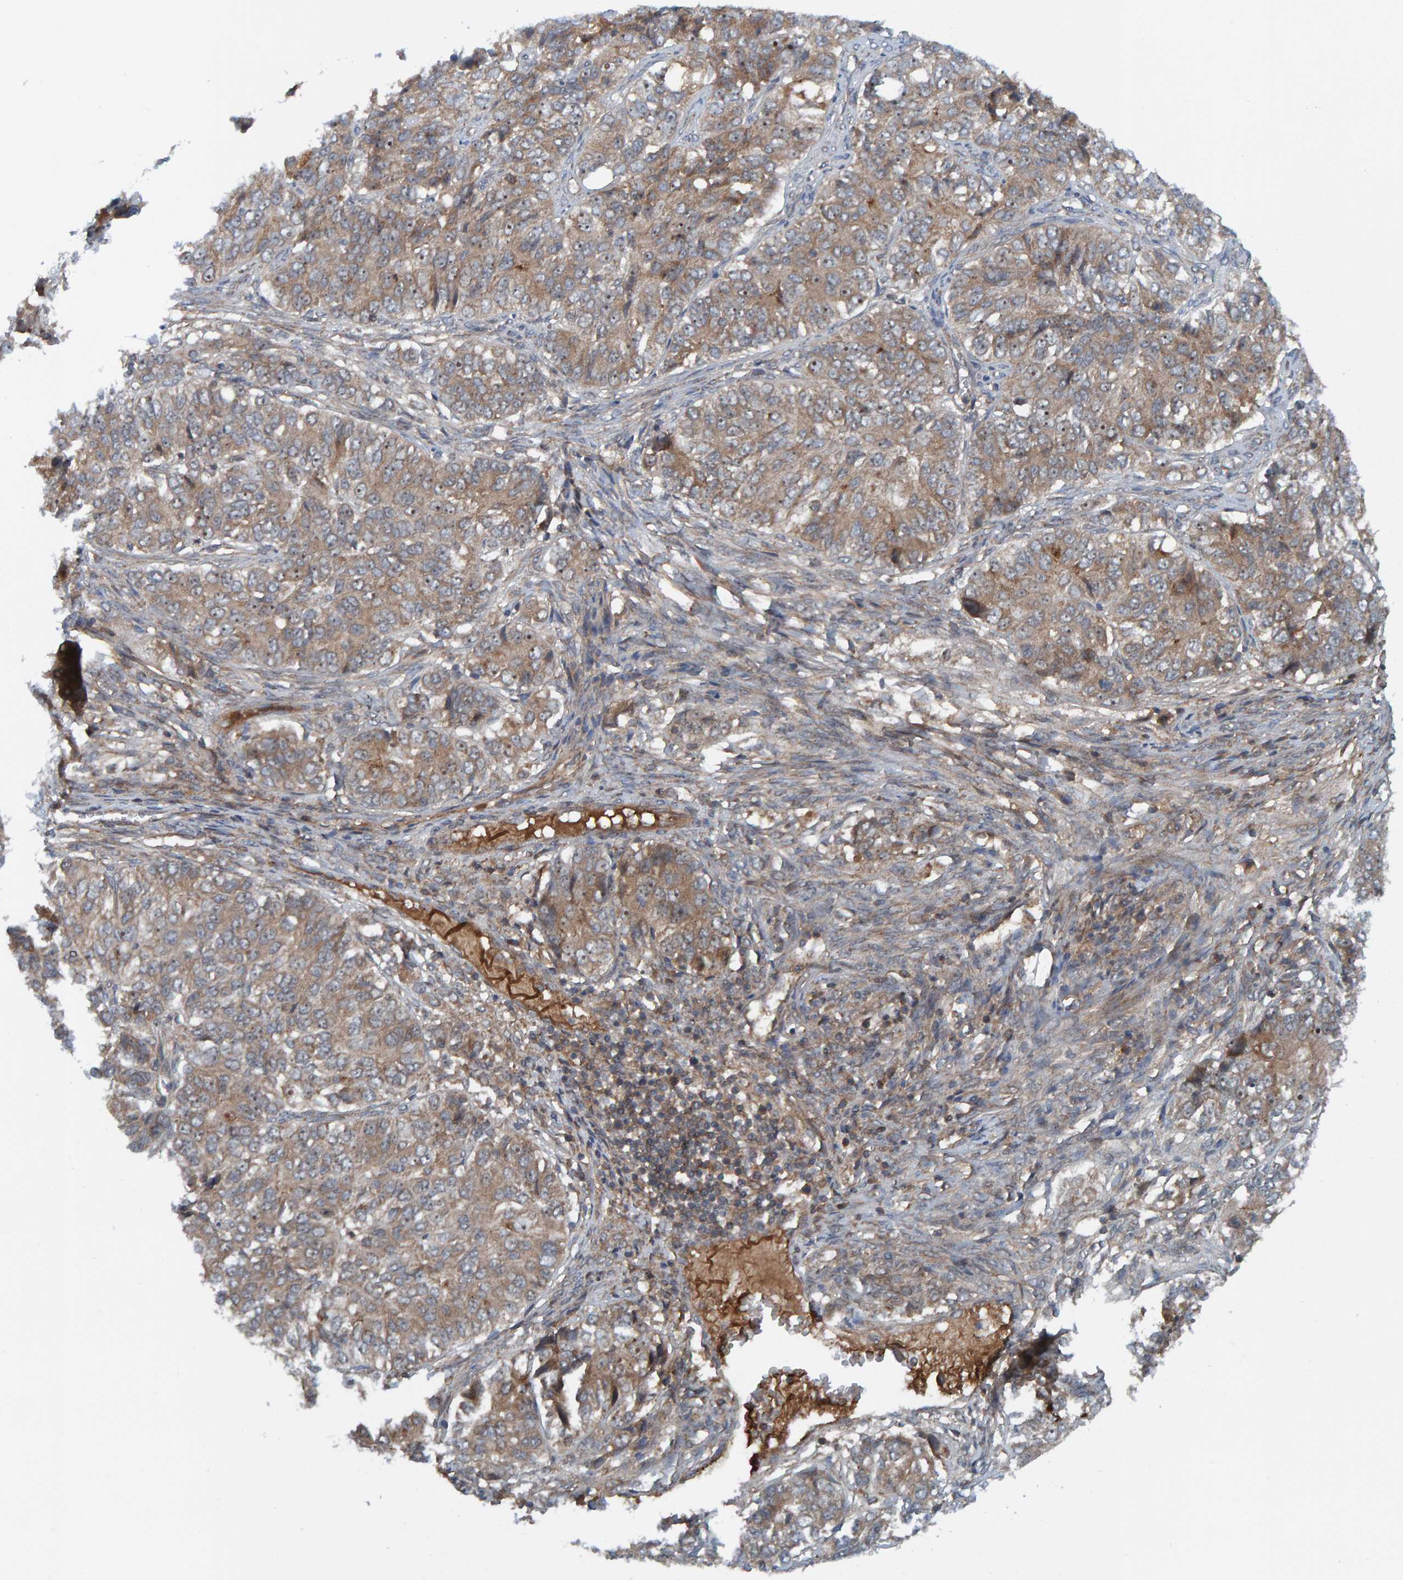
{"staining": {"intensity": "weak", "quantity": ">75%", "location": "cytoplasmic/membranous"}, "tissue": "ovarian cancer", "cell_type": "Tumor cells", "image_type": "cancer", "snomed": [{"axis": "morphology", "description": "Carcinoma, endometroid"}, {"axis": "topography", "description": "Ovary"}], "caption": "Protein expression analysis of ovarian cancer reveals weak cytoplasmic/membranous positivity in about >75% of tumor cells.", "gene": "CUEDC1", "patient": {"sex": "female", "age": 51}}